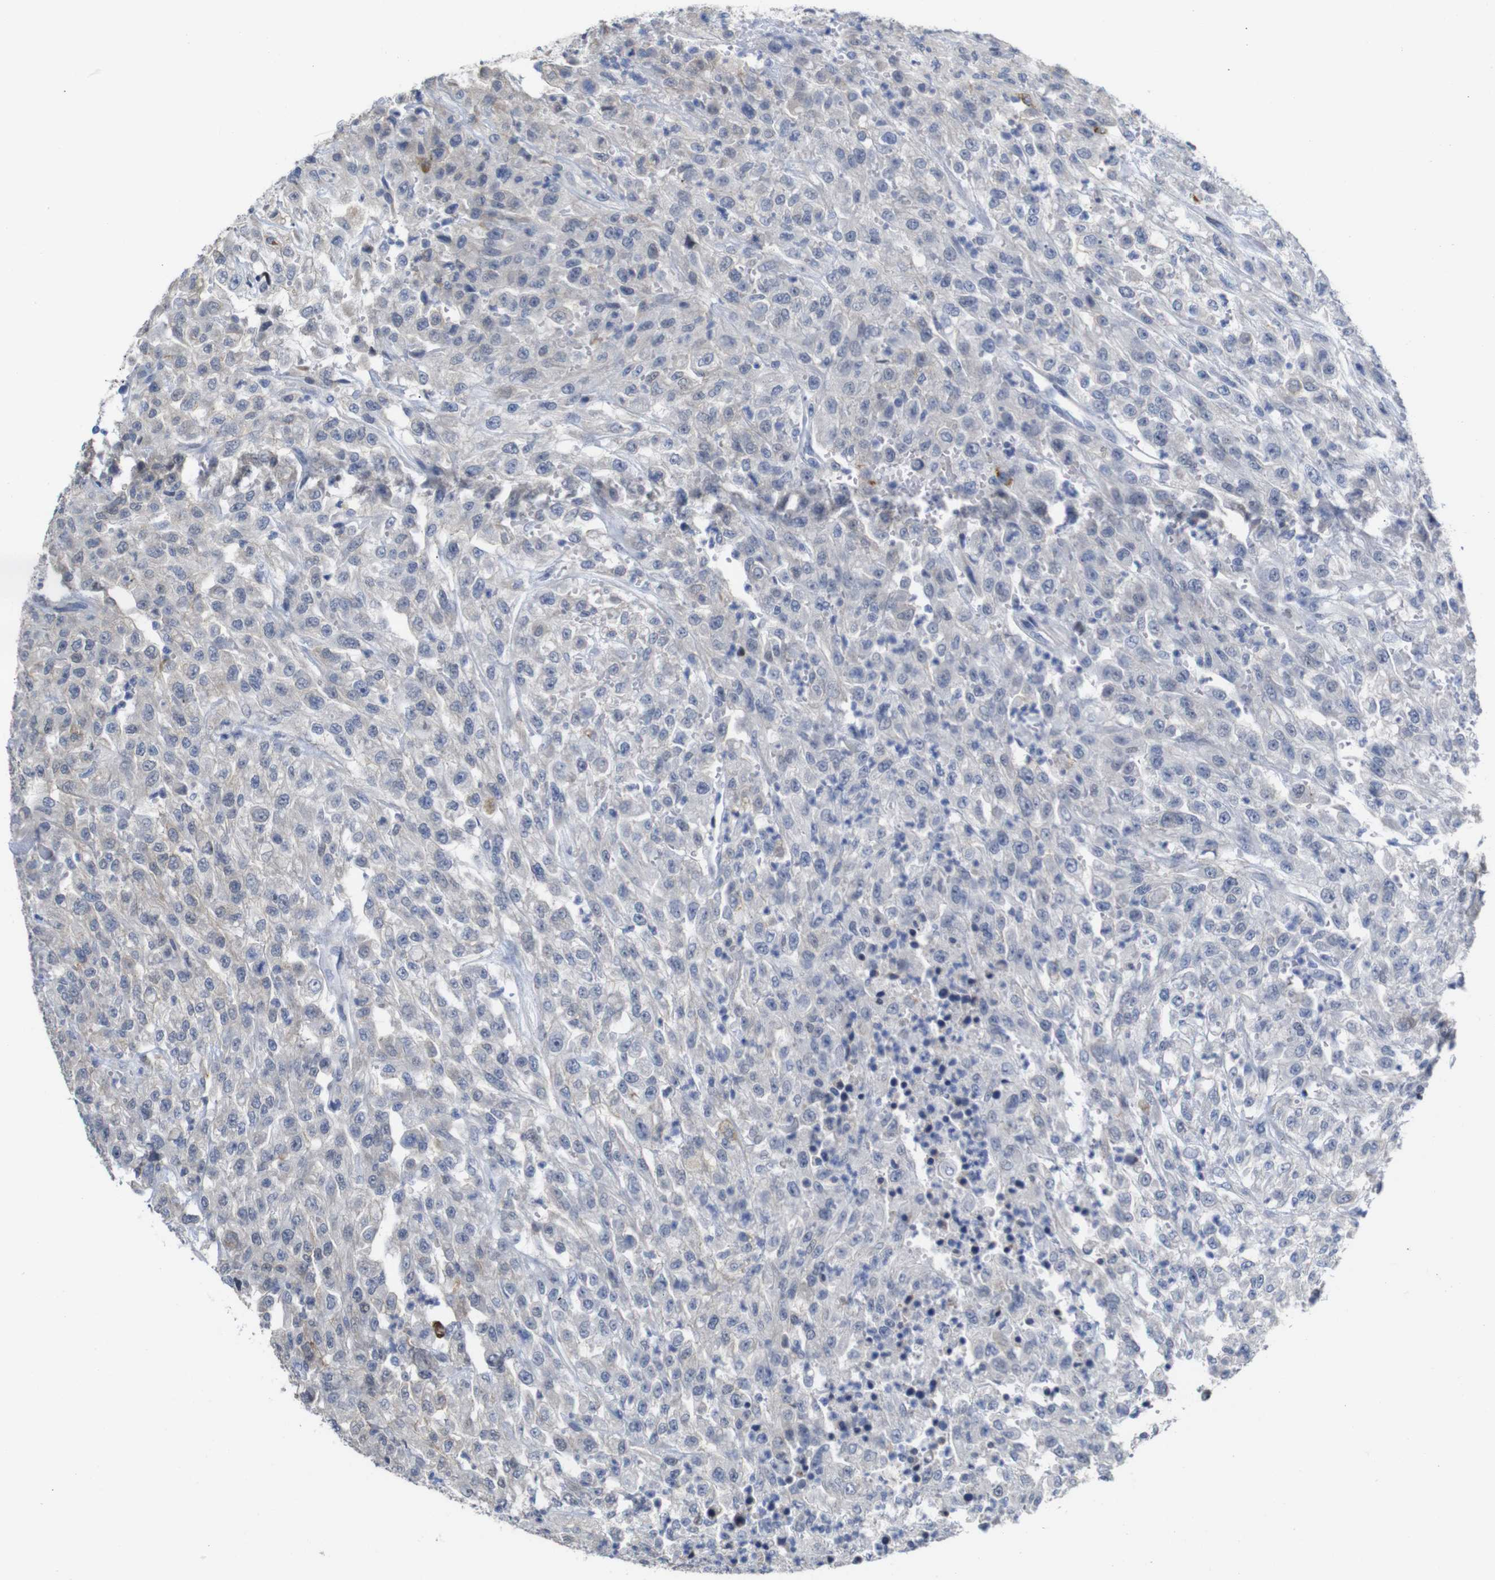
{"staining": {"intensity": "negative", "quantity": "none", "location": "none"}, "tissue": "urothelial cancer", "cell_type": "Tumor cells", "image_type": "cancer", "snomed": [{"axis": "morphology", "description": "Urothelial carcinoma, High grade"}, {"axis": "topography", "description": "Urinary bladder"}], "caption": "Urothelial carcinoma (high-grade) stained for a protein using immunohistochemistry (IHC) exhibits no positivity tumor cells.", "gene": "TCEAL9", "patient": {"sex": "male", "age": 46}}